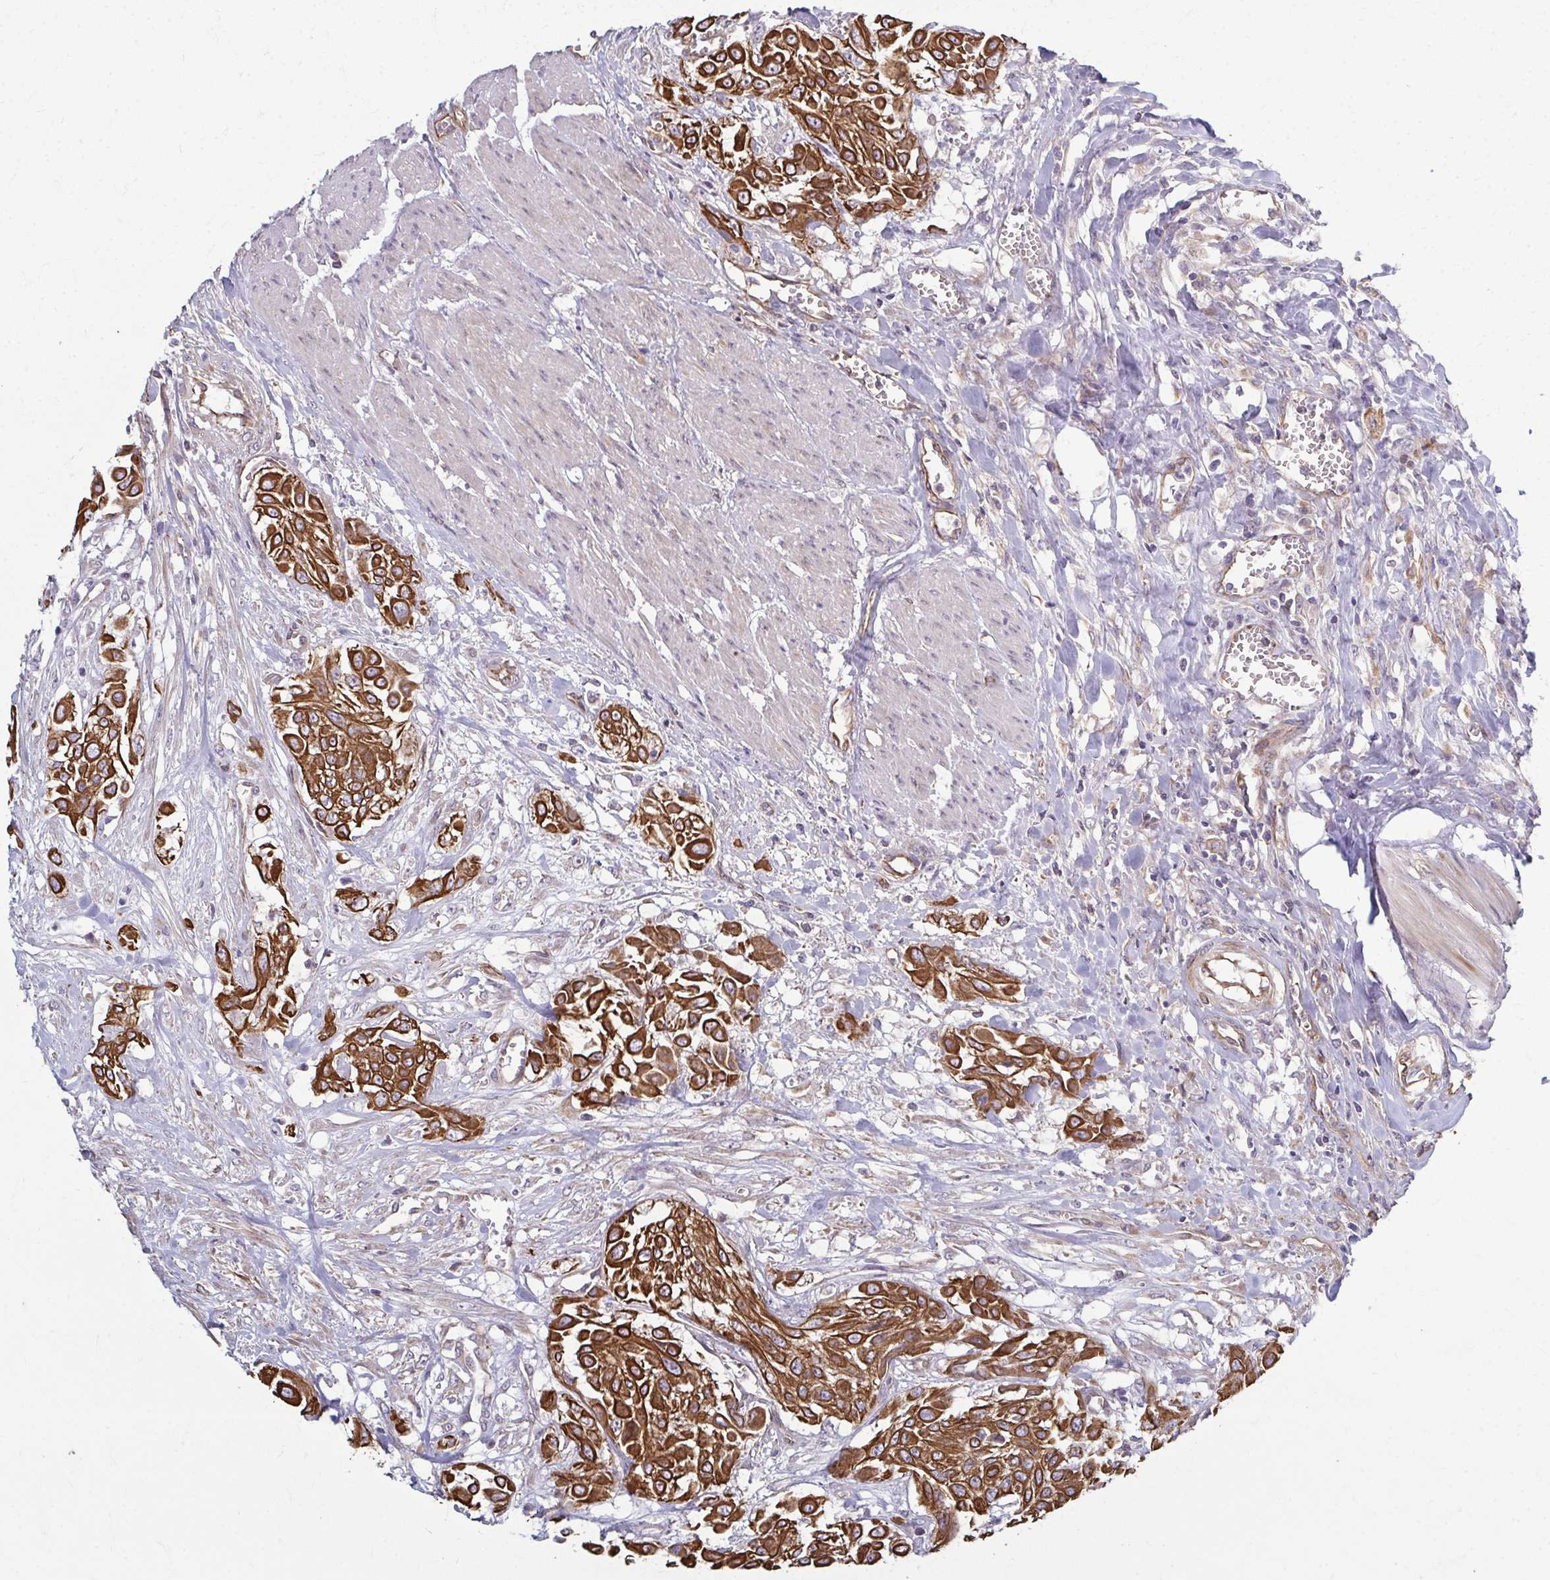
{"staining": {"intensity": "strong", "quantity": ">75%", "location": "cytoplasmic/membranous"}, "tissue": "urothelial cancer", "cell_type": "Tumor cells", "image_type": "cancer", "snomed": [{"axis": "morphology", "description": "Urothelial carcinoma, High grade"}, {"axis": "topography", "description": "Urinary bladder"}], "caption": "The photomicrograph displays staining of urothelial carcinoma (high-grade), revealing strong cytoplasmic/membranous protein positivity (brown color) within tumor cells. (Stains: DAB in brown, nuclei in blue, Microscopy: brightfield microscopy at high magnification).", "gene": "EID2B", "patient": {"sex": "male", "age": 57}}